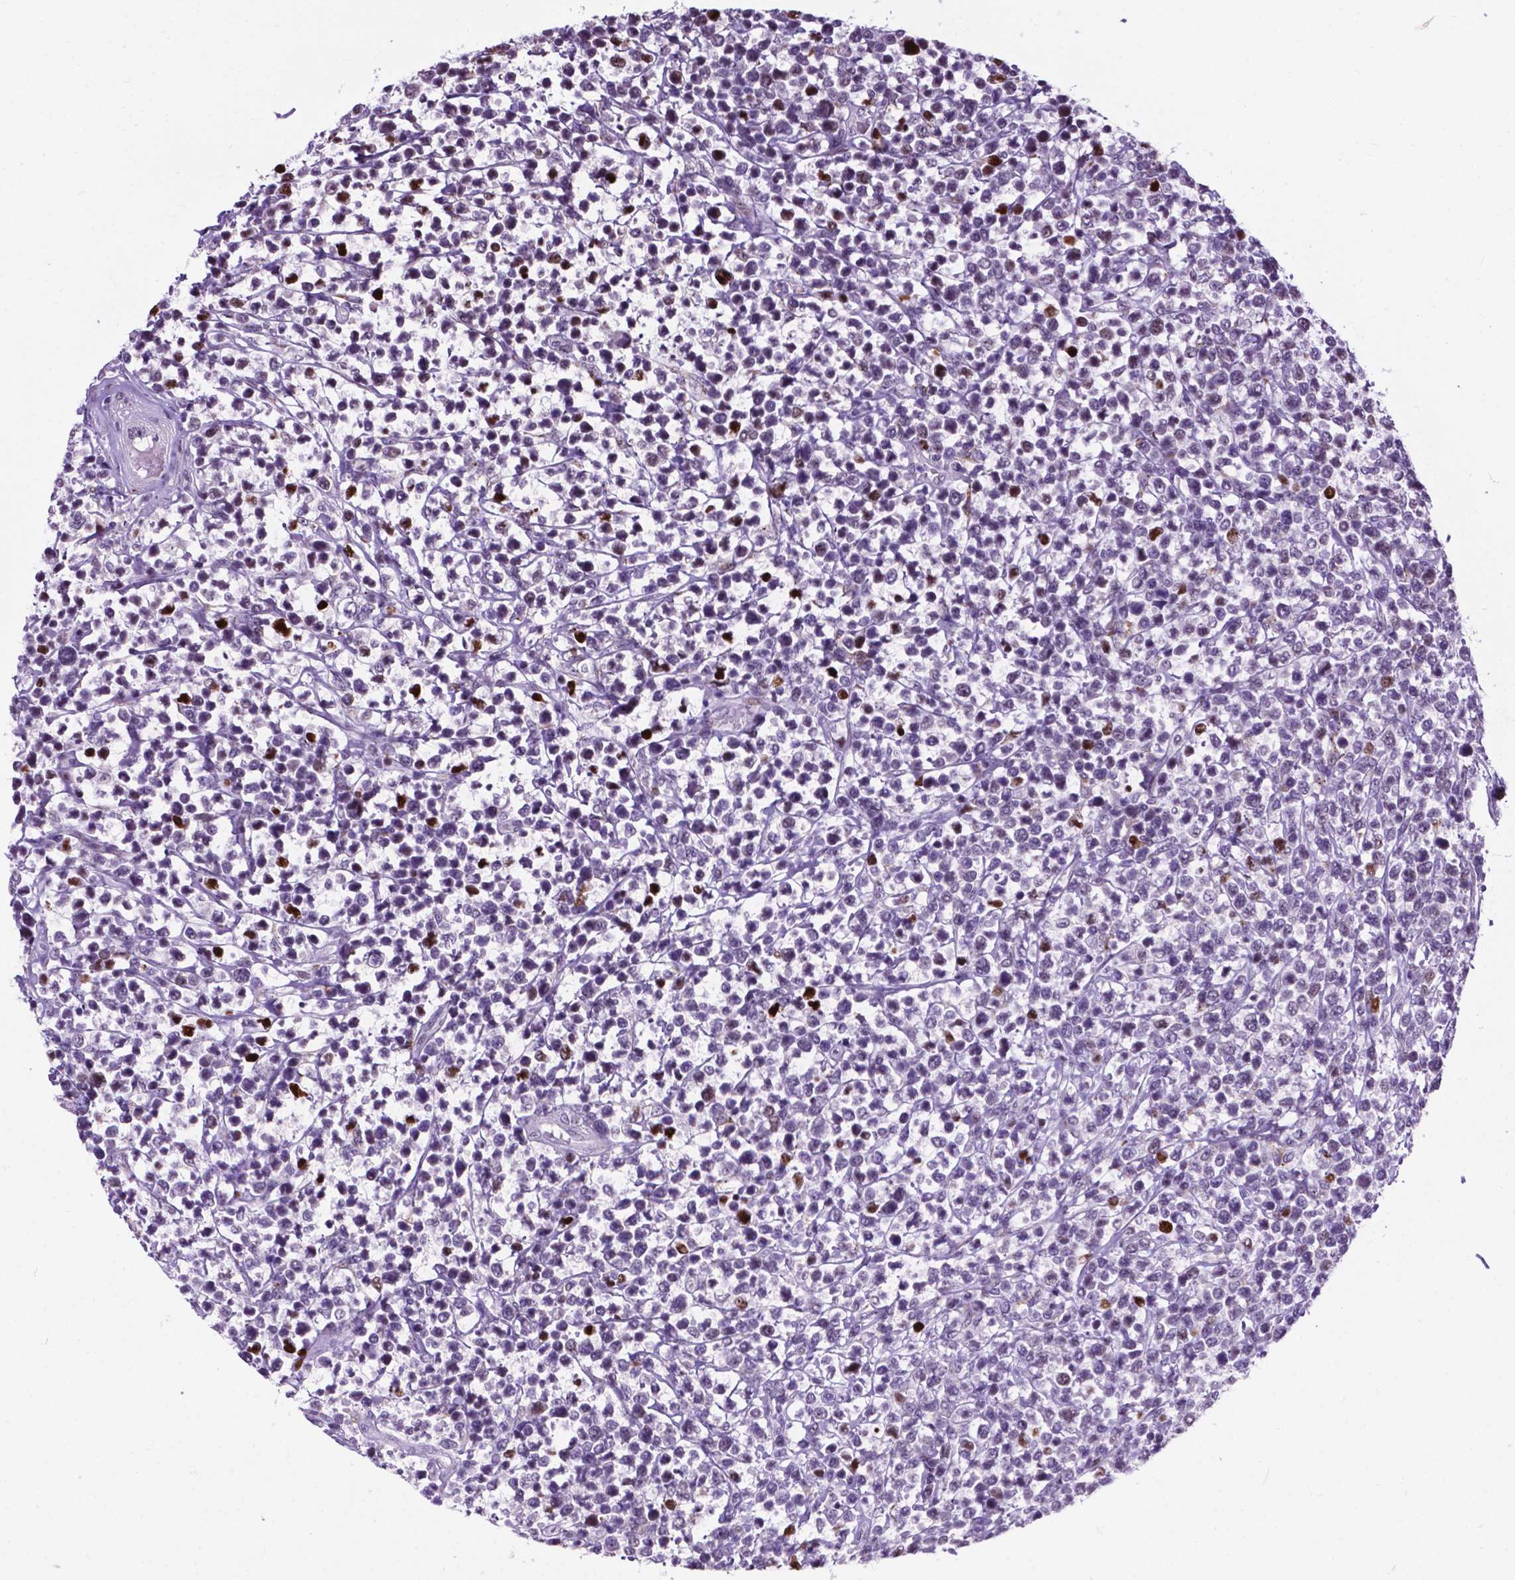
{"staining": {"intensity": "moderate", "quantity": "<25%", "location": "nuclear"}, "tissue": "lymphoma", "cell_type": "Tumor cells", "image_type": "cancer", "snomed": [{"axis": "morphology", "description": "Malignant lymphoma, non-Hodgkin's type, High grade"}, {"axis": "topography", "description": "Soft tissue"}], "caption": "Moderate nuclear positivity for a protein is seen in about <25% of tumor cells of high-grade malignant lymphoma, non-Hodgkin's type using immunohistochemistry.", "gene": "SMAD3", "patient": {"sex": "female", "age": 56}}